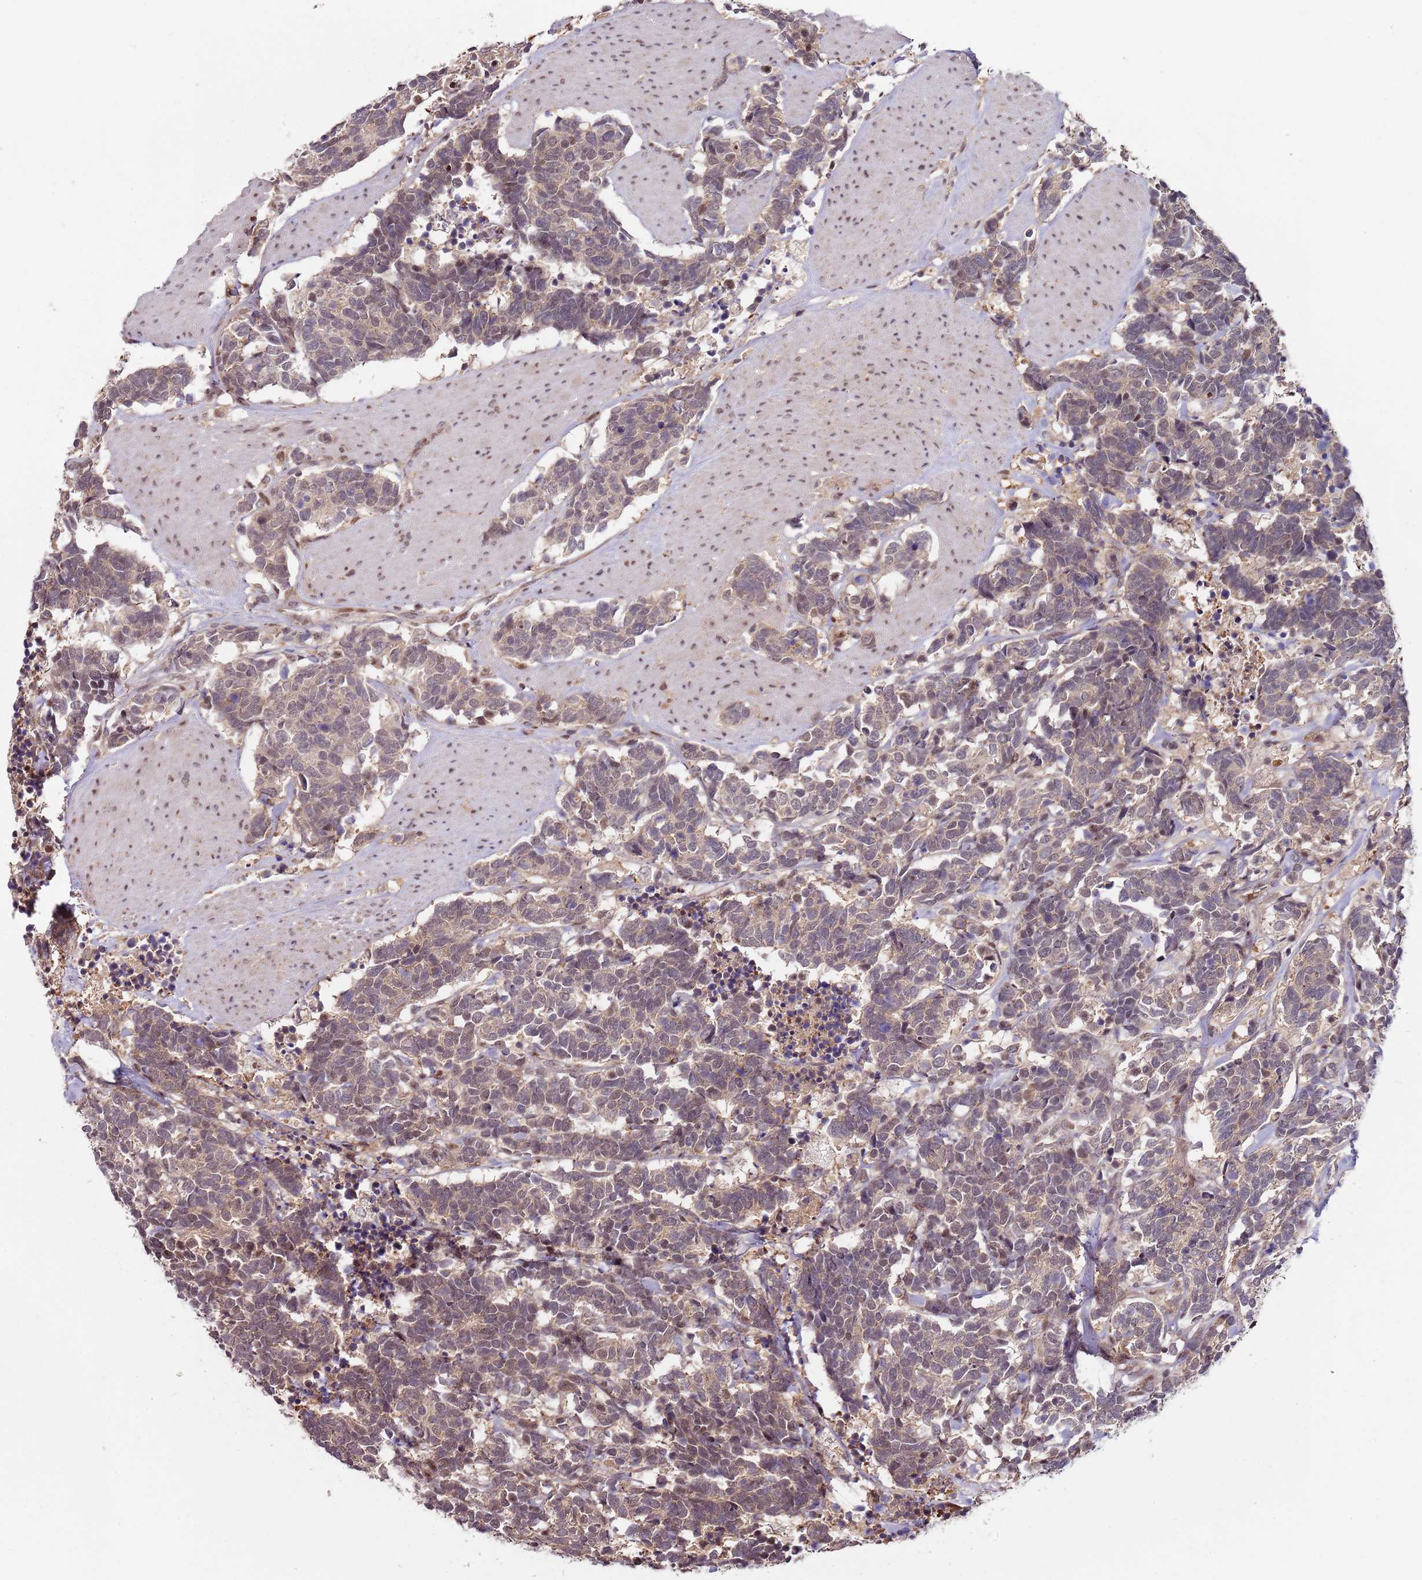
{"staining": {"intensity": "weak", "quantity": ">75%", "location": "cytoplasmic/membranous"}, "tissue": "carcinoid", "cell_type": "Tumor cells", "image_type": "cancer", "snomed": [{"axis": "morphology", "description": "Carcinoma, NOS"}, {"axis": "morphology", "description": "Carcinoid, malignant, NOS"}, {"axis": "topography", "description": "Urinary bladder"}], "caption": "Carcinoid stained for a protein reveals weak cytoplasmic/membranous positivity in tumor cells. (Brightfield microscopy of DAB IHC at high magnification).", "gene": "EDC3", "patient": {"sex": "male", "age": 57}}